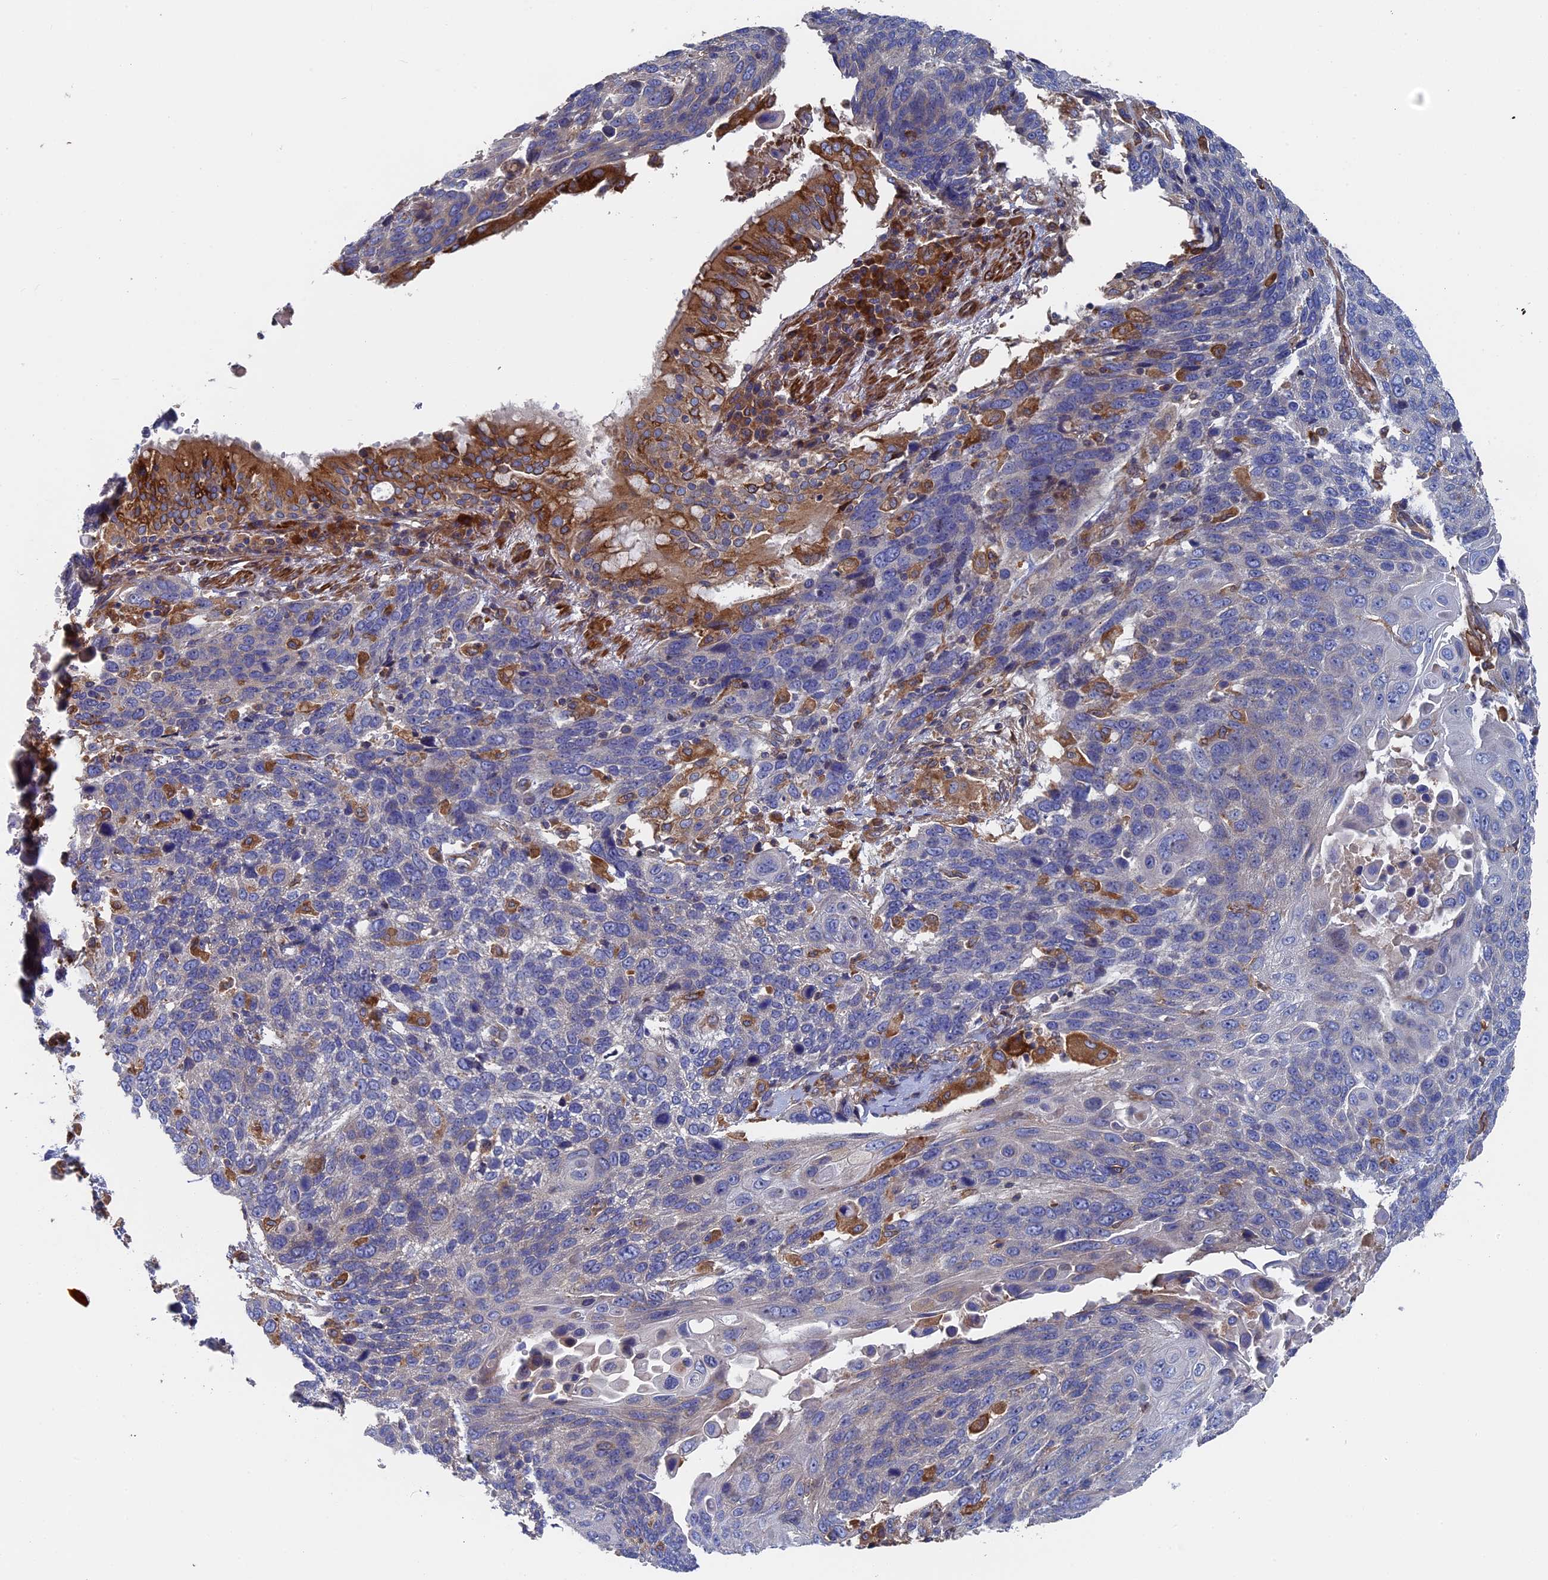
{"staining": {"intensity": "negative", "quantity": "none", "location": "none"}, "tissue": "lung cancer", "cell_type": "Tumor cells", "image_type": "cancer", "snomed": [{"axis": "morphology", "description": "Squamous cell carcinoma, NOS"}, {"axis": "topography", "description": "Lung"}], "caption": "DAB (3,3'-diaminobenzidine) immunohistochemical staining of squamous cell carcinoma (lung) displays no significant expression in tumor cells.", "gene": "DNAJC3", "patient": {"sex": "male", "age": 66}}